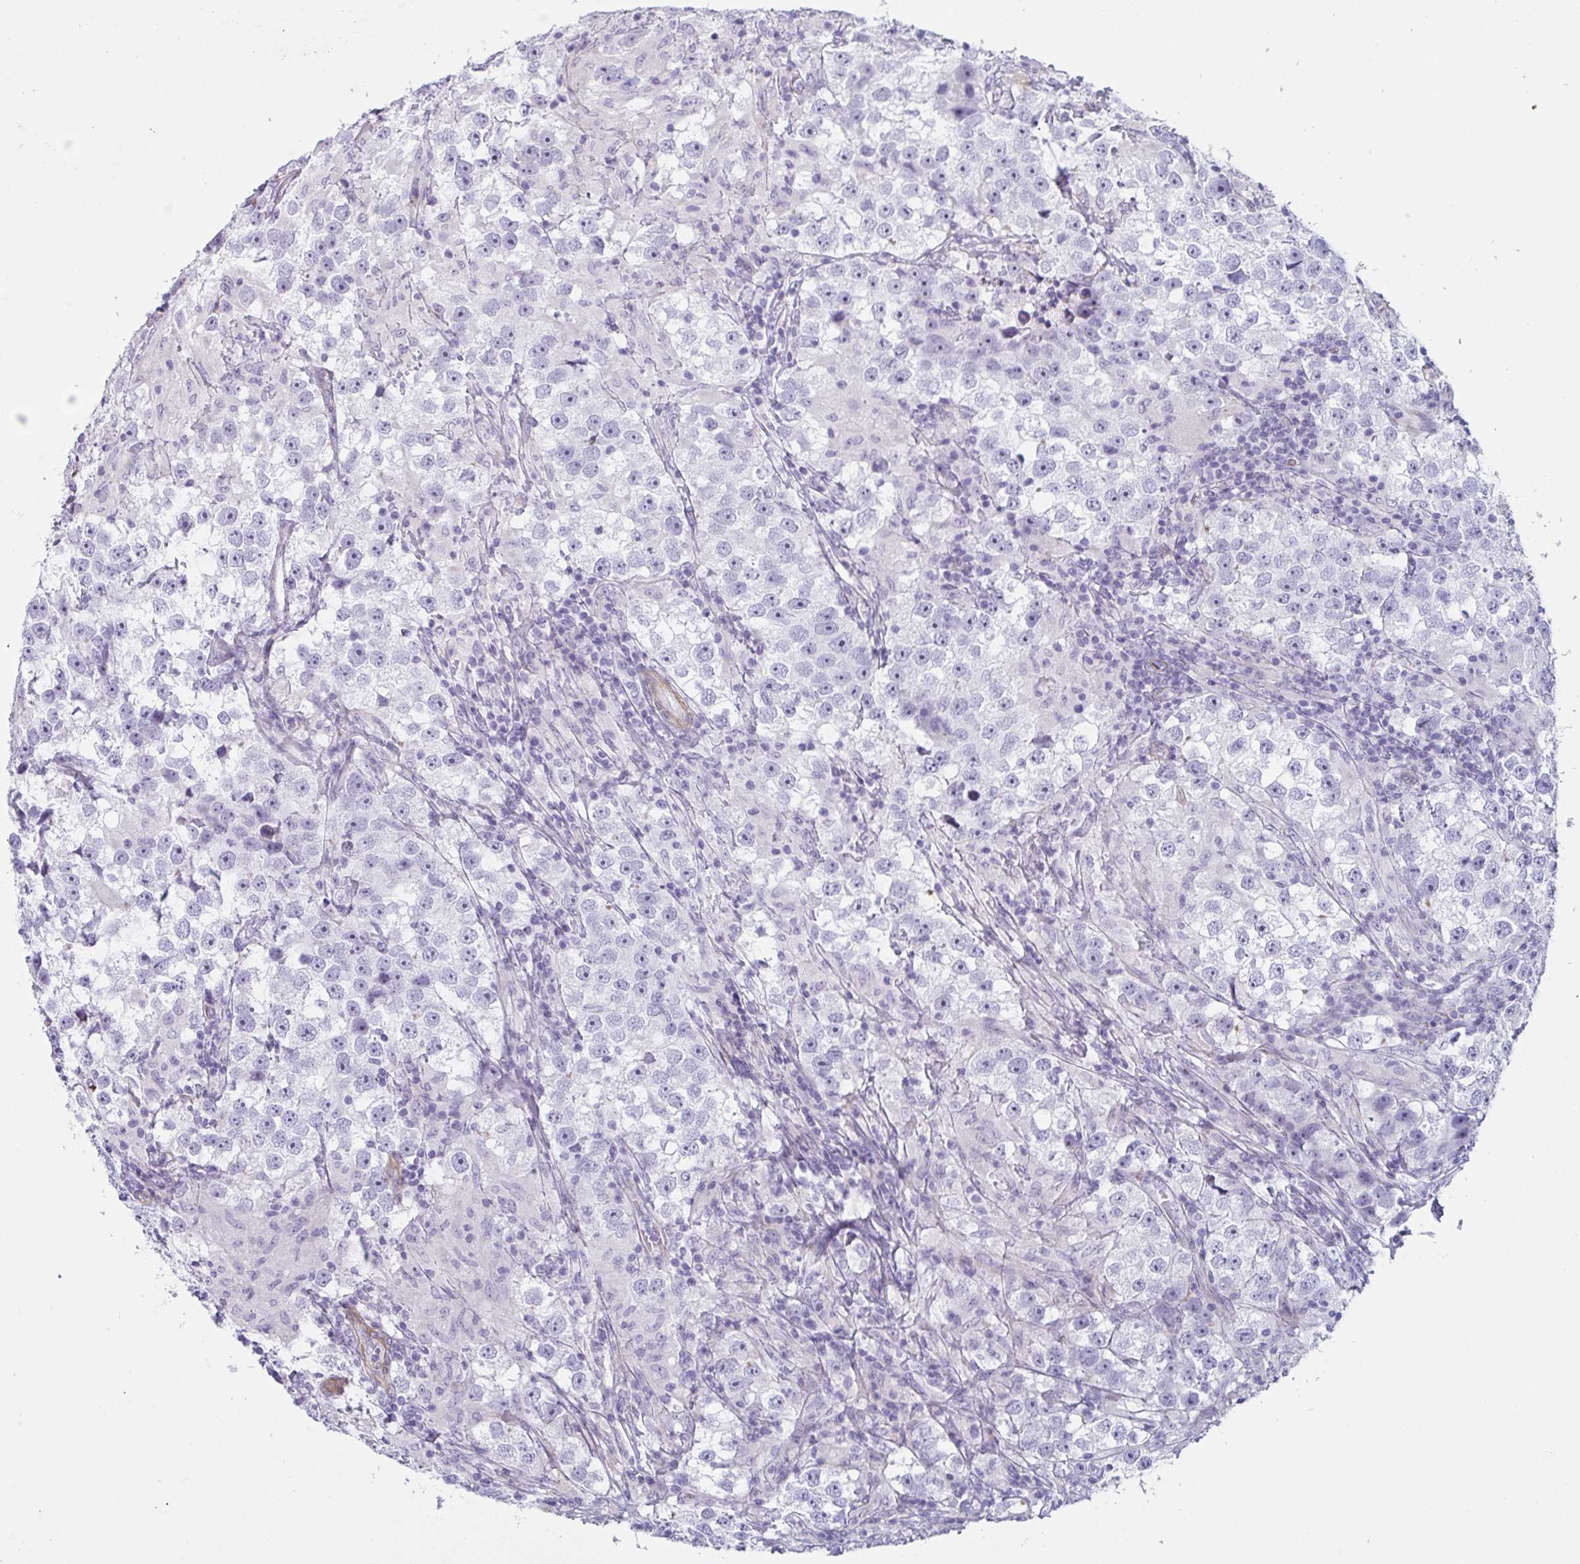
{"staining": {"intensity": "negative", "quantity": "none", "location": "none"}, "tissue": "testis cancer", "cell_type": "Tumor cells", "image_type": "cancer", "snomed": [{"axis": "morphology", "description": "Seminoma, NOS"}, {"axis": "topography", "description": "Testis"}], "caption": "Immunohistochemical staining of human seminoma (testis) reveals no significant staining in tumor cells.", "gene": "OR5P3", "patient": {"sex": "male", "age": 46}}